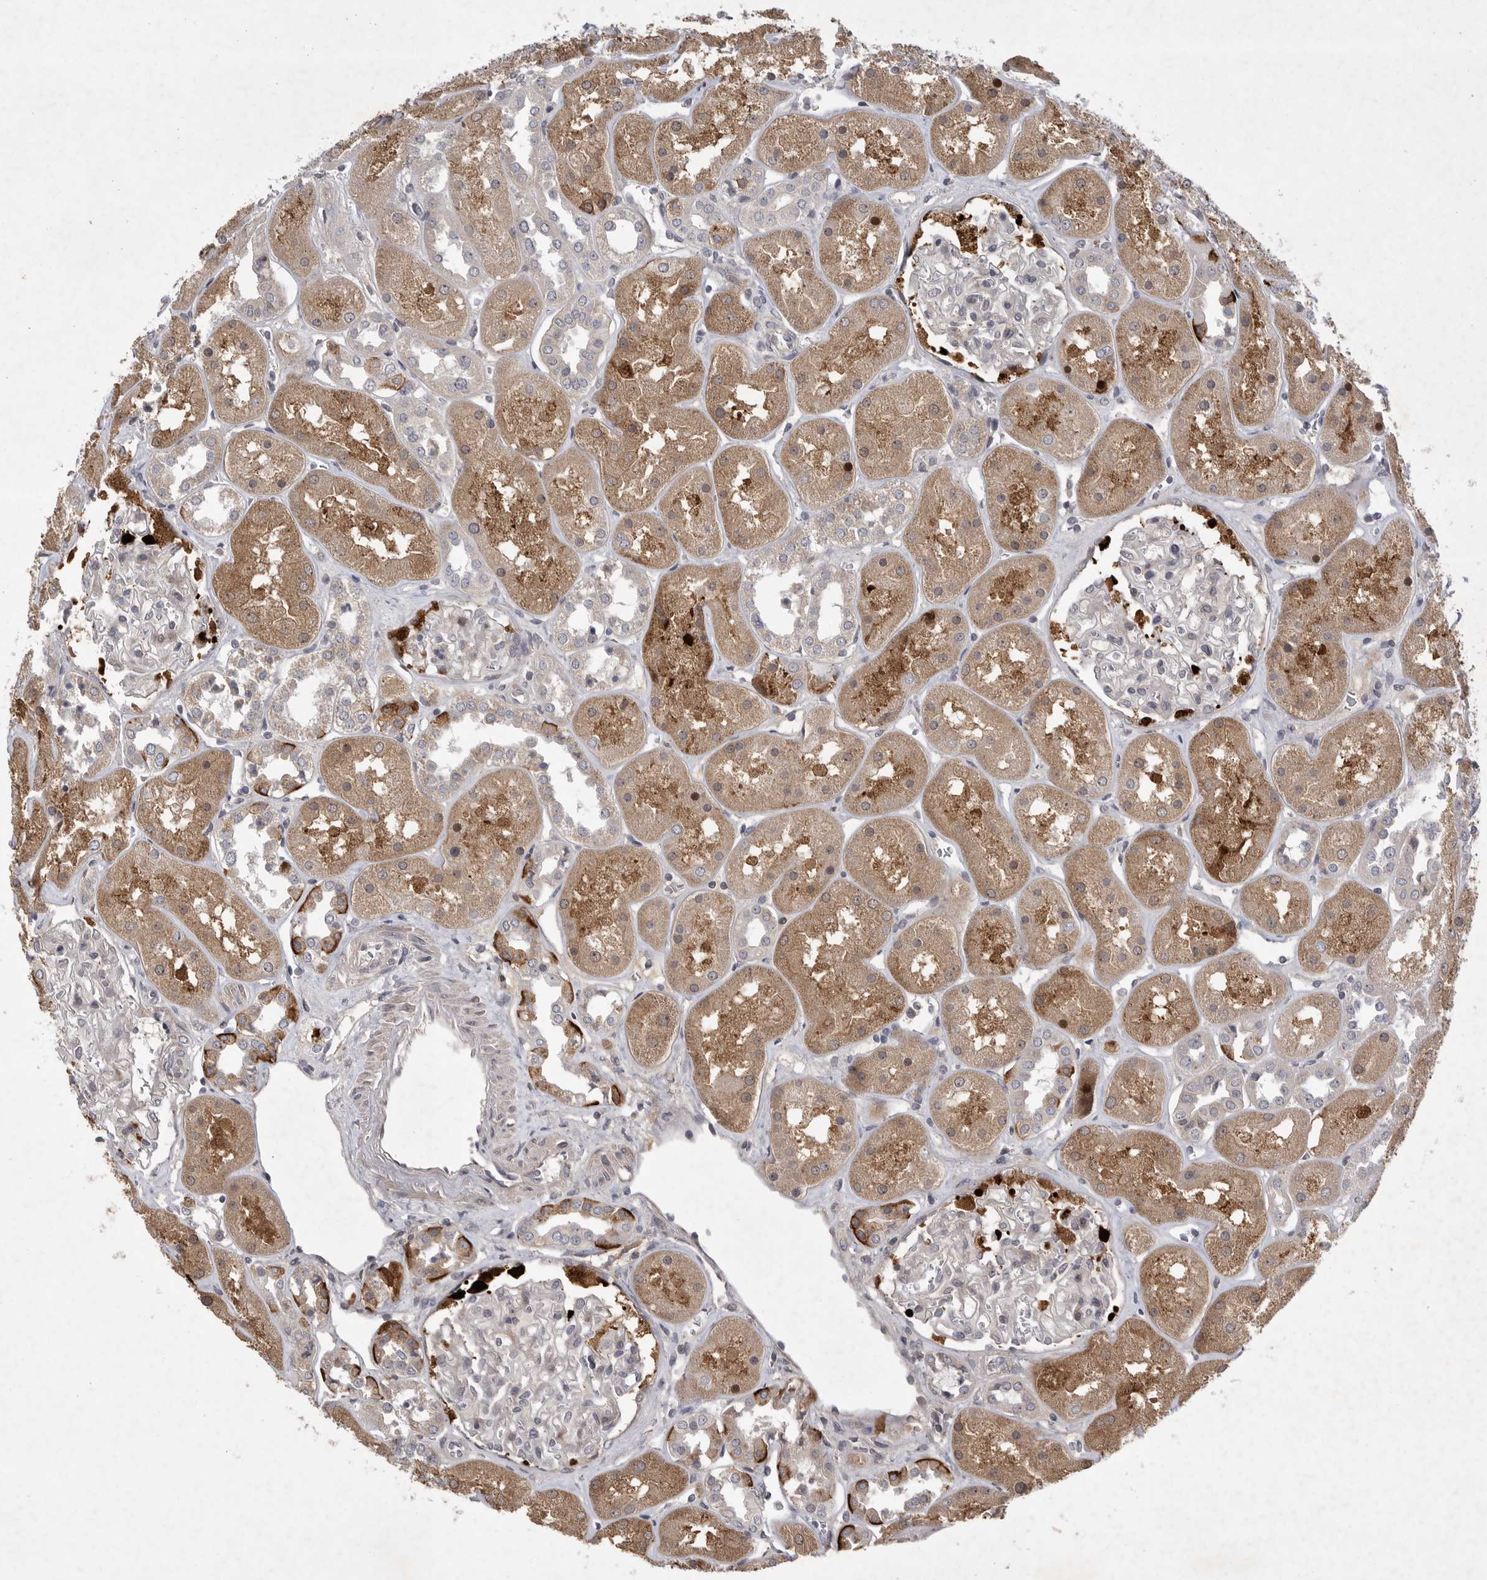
{"staining": {"intensity": "negative", "quantity": "none", "location": "none"}, "tissue": "kidney", "cell_type": "Cells in glomeruli", "image_type": "normal", "snomed": [{"axis": "morphology", "description": "Normal tissue, NOS"}, {"axis": "topography", "description": "Kidney"}], "caption": "Cells in glomeruli are negative for brown protein staining in normal kidney. (DAB (3,3'-diaminobenzidine) IHC, high magnification).", "gene": "UBE3D", "patient": {"sex": "male", "age": 70}}